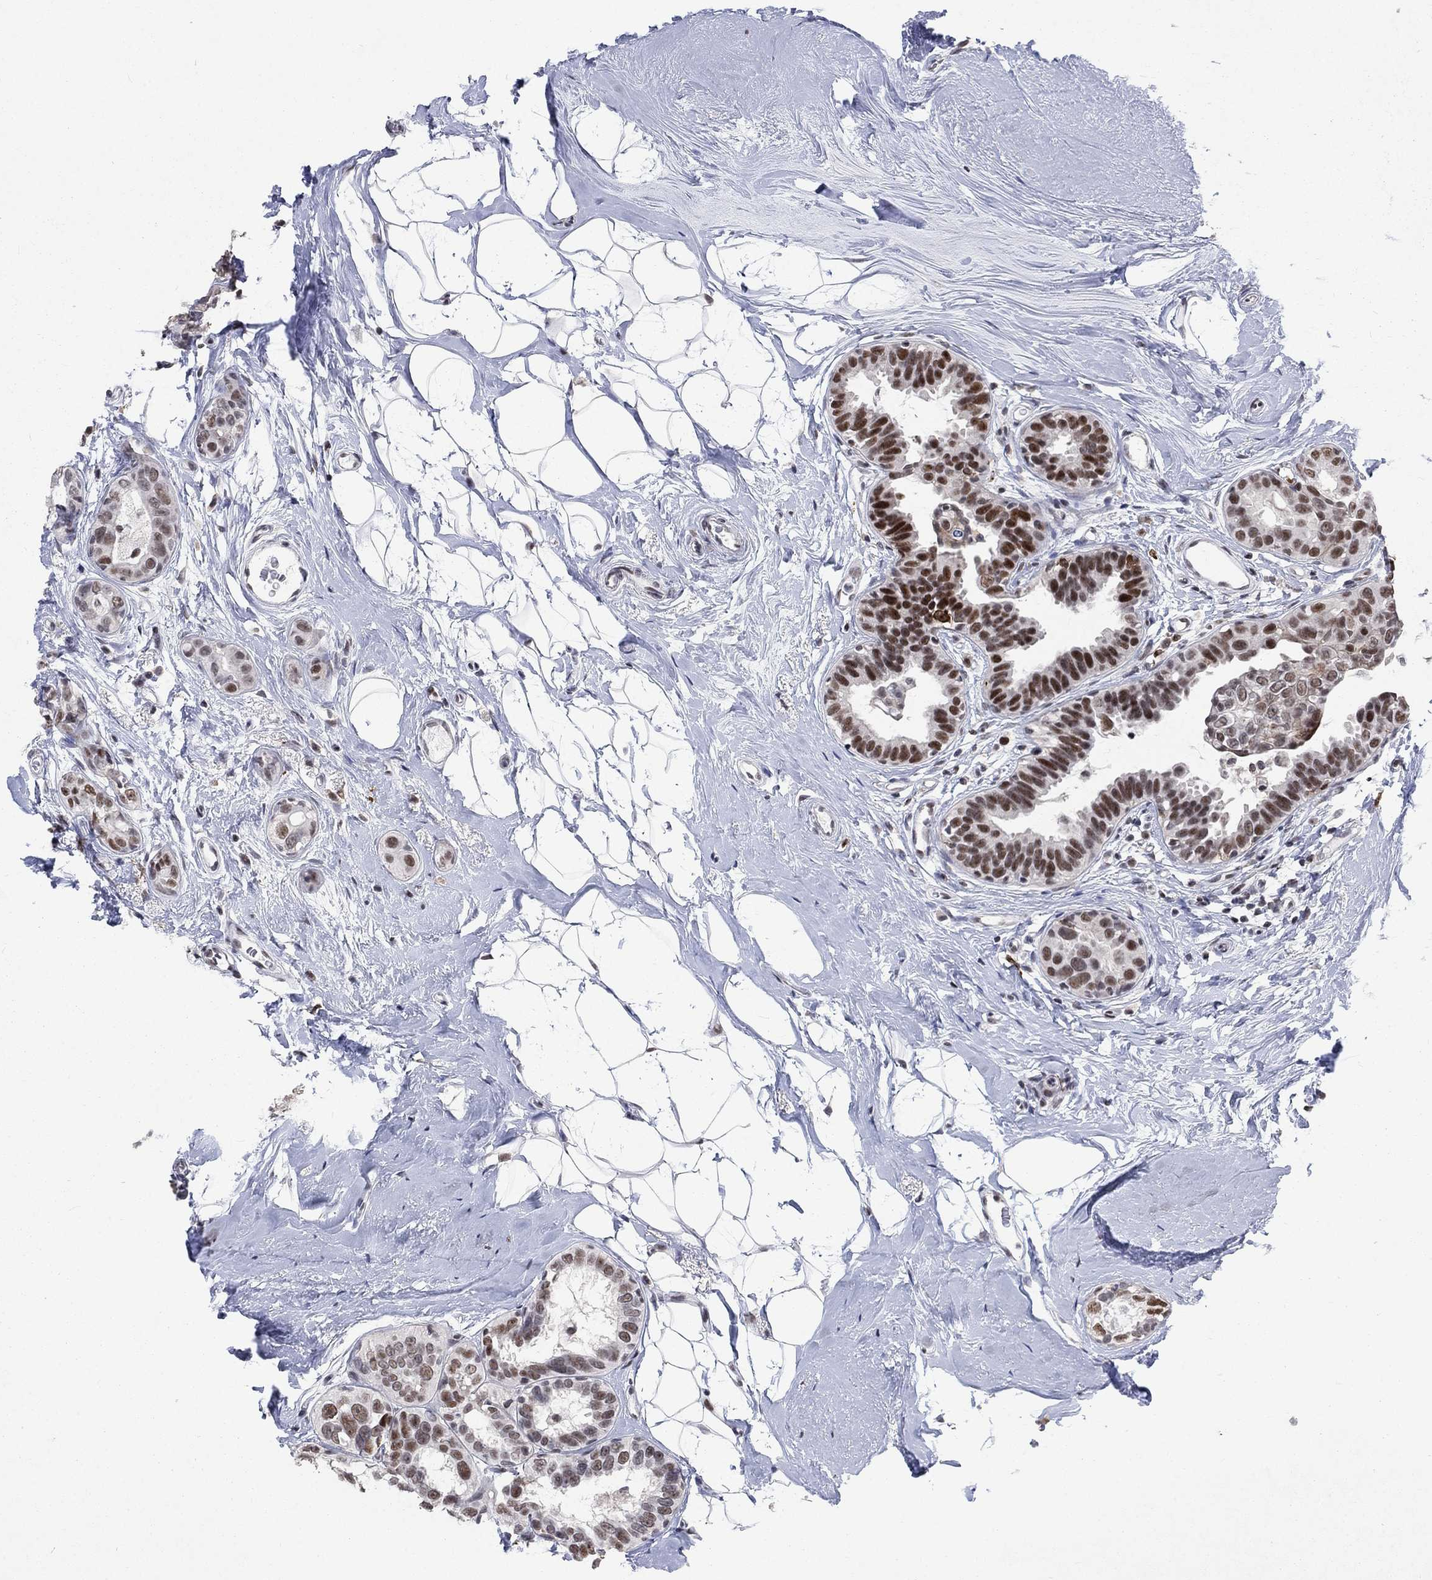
{"staining": {"intensity": "strong", "quantity": "25%-75%", "location": "nuclear"}, "tissue": "breast cancer", "cell_type": "Tumor cells", "image_type": "cancer", "snomed": [{"axis": "morphology", "description": "Duct carcinoma"}, {"axis": "topography", "description": "Breast"}], "caption": "A histopathology image of intraductal carcinoma (breast) stained for a protein exhibits strong nuclear brown staining in tumor cells. Immunohistochemistry (ihc) stains the protein of interest in brown and the nuclei are stained blue.", "gene": "HCFC1", "patient": {"sex": "female", "age": 55}}